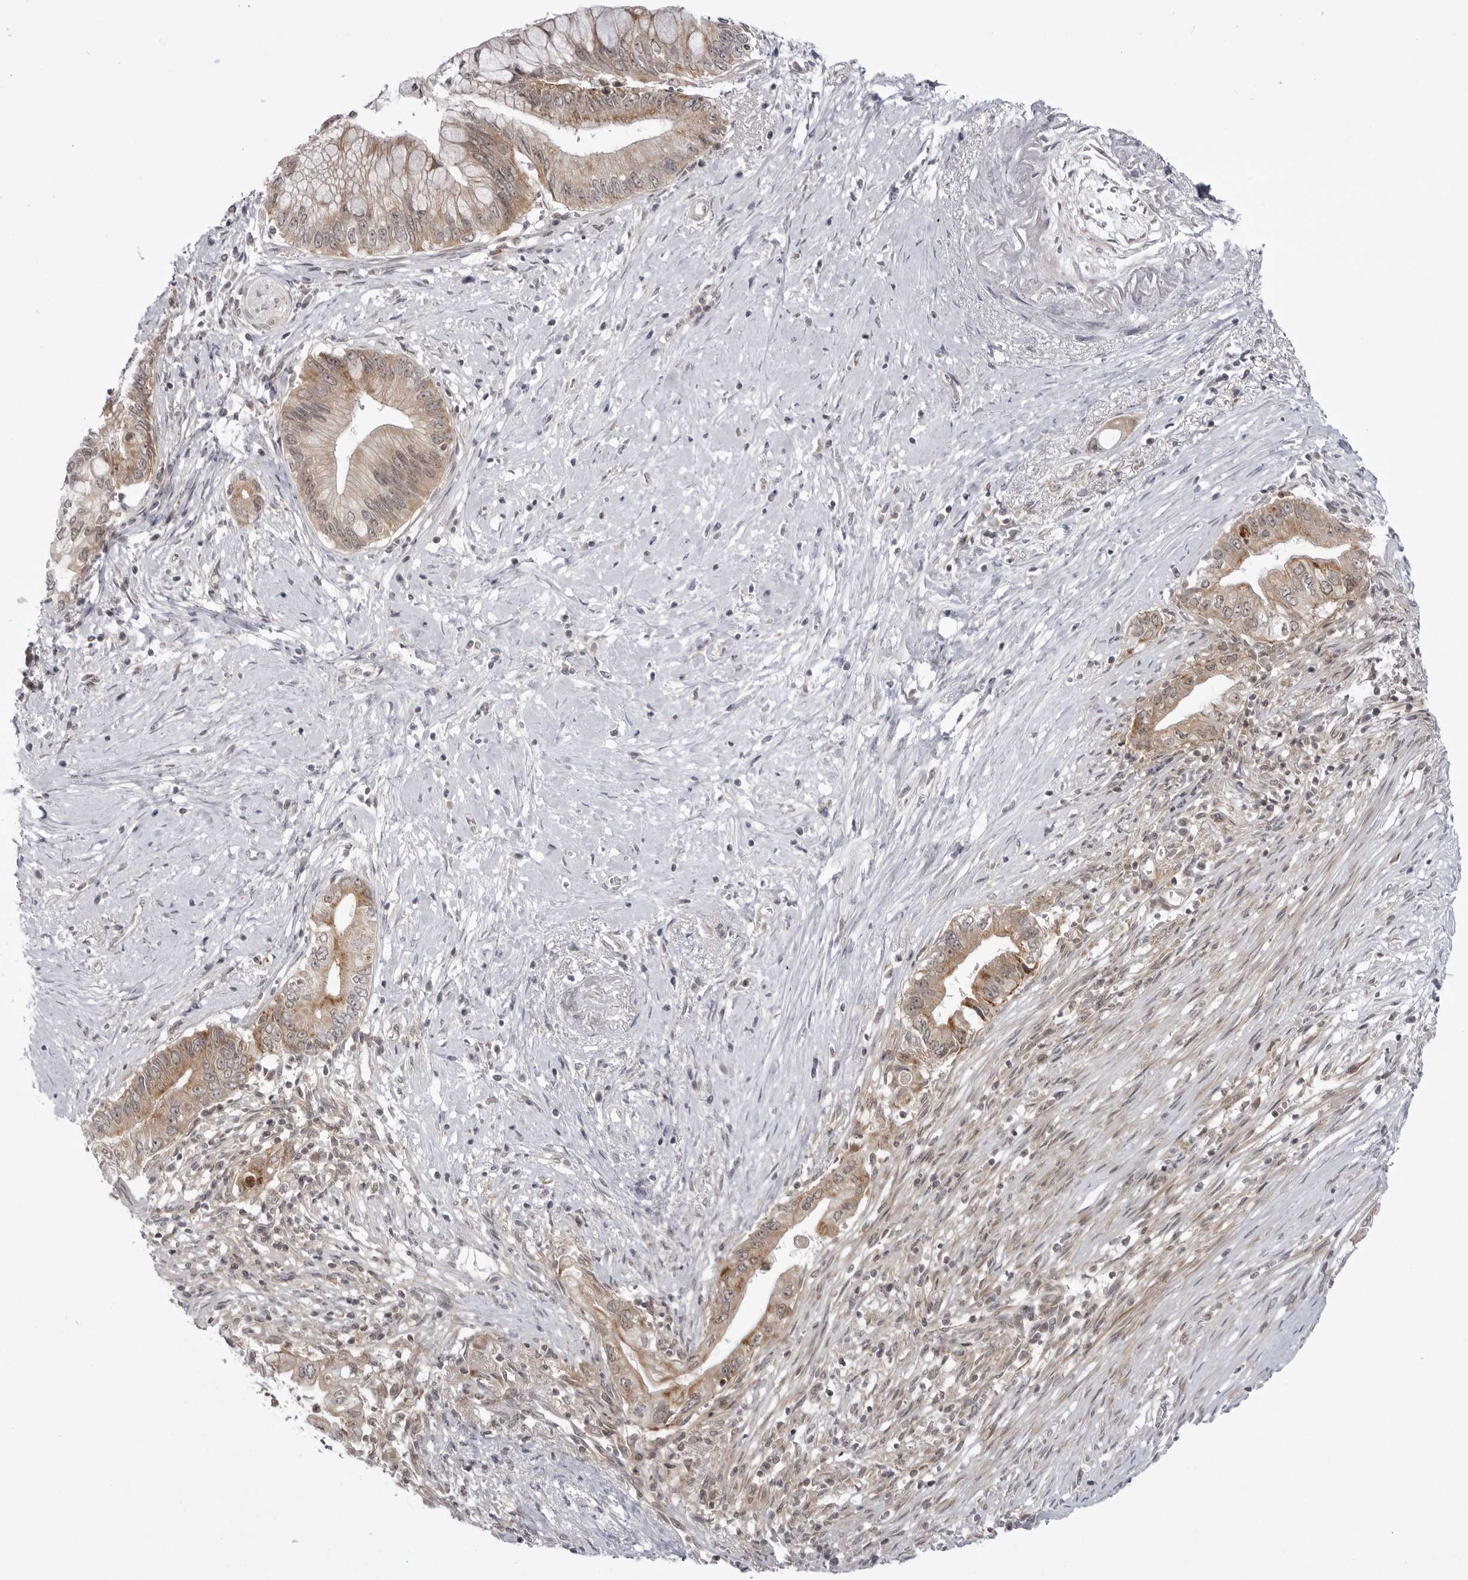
{"staining": {"intensity": "moderate", "quantity": ">75%", "location": "cytoplasmic/membranous"}, "tissue": "pancreatic cancer", "cell_type": "Tumor cells", "image_type": "cancer", "snomed": [{"axis": "morphology", "description": "Adenocarcinoma, NOS"}, {"axis": "topography", "description": "Pancreas"}], "caption": "Protein expression analysis of human pancreatic cancer reveals moderate cytoplasmic/membranous expression in about >75% of tumor cells.", "gene": "CCDC18", "patient": {"sex": "male", "age": 78}}